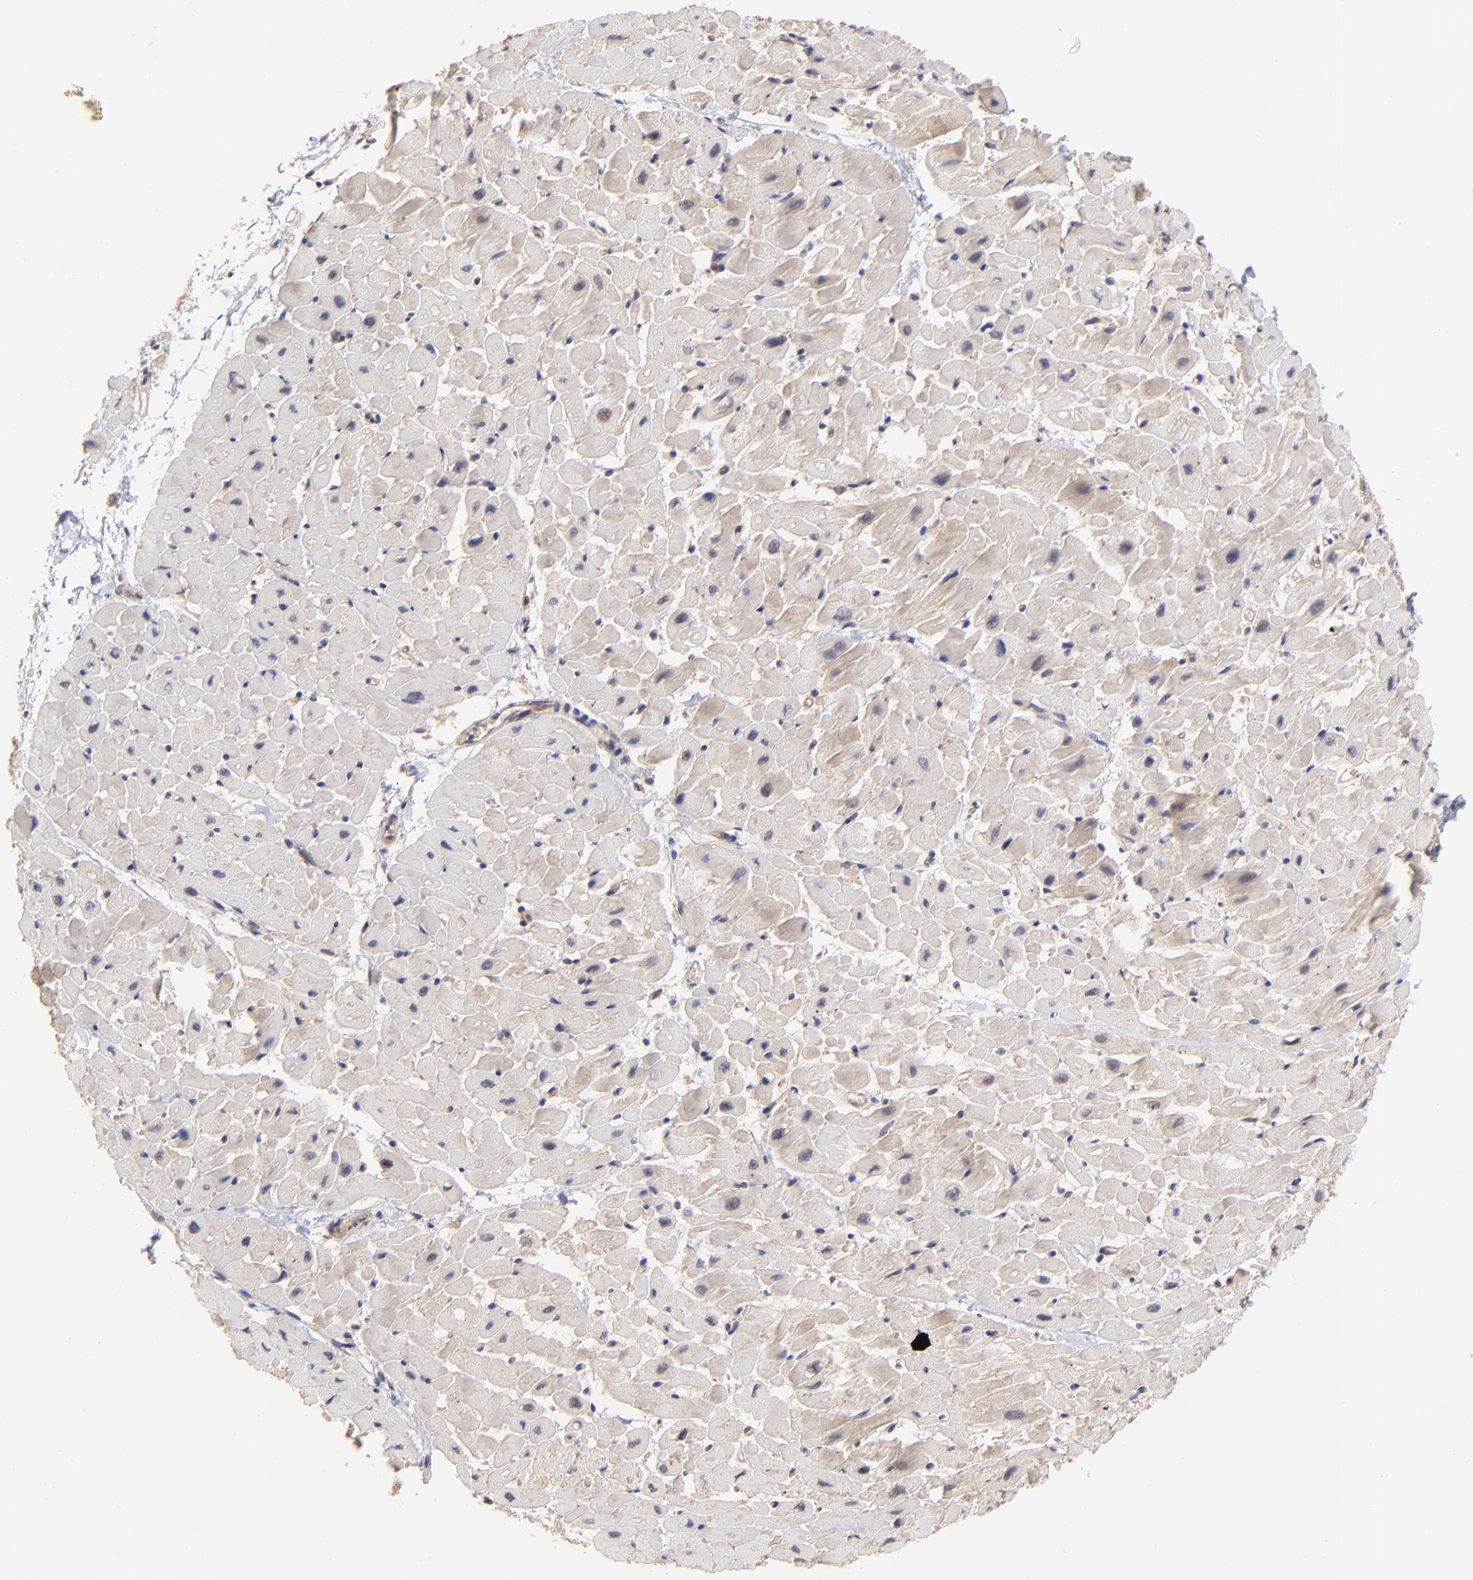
{"staining": {"intensity": "weak", "quantity": ">75%", "location": "cytoplasmic/membranous"}, "tissue": "heart muscle", "cell_type": "Cardiomyocytes", "image_type": "normal", "snomed": [{"axis": "morphology", "description": "Normal tissue, NOS"}, {"axis": "topography", "description": "Heart"}], "caption": "Protein analysis of normal heart muscle exhibits weak cytoplasmic/membranous staining in about >75% of cardiomyocytes. The staining is performed using DAB brown chromogen to label protein expression. The nuclei are counter-stained blue using hematoxylin.", "gene": "BAIAP2L2", "patient": {"sex": "male", "age": 45}}